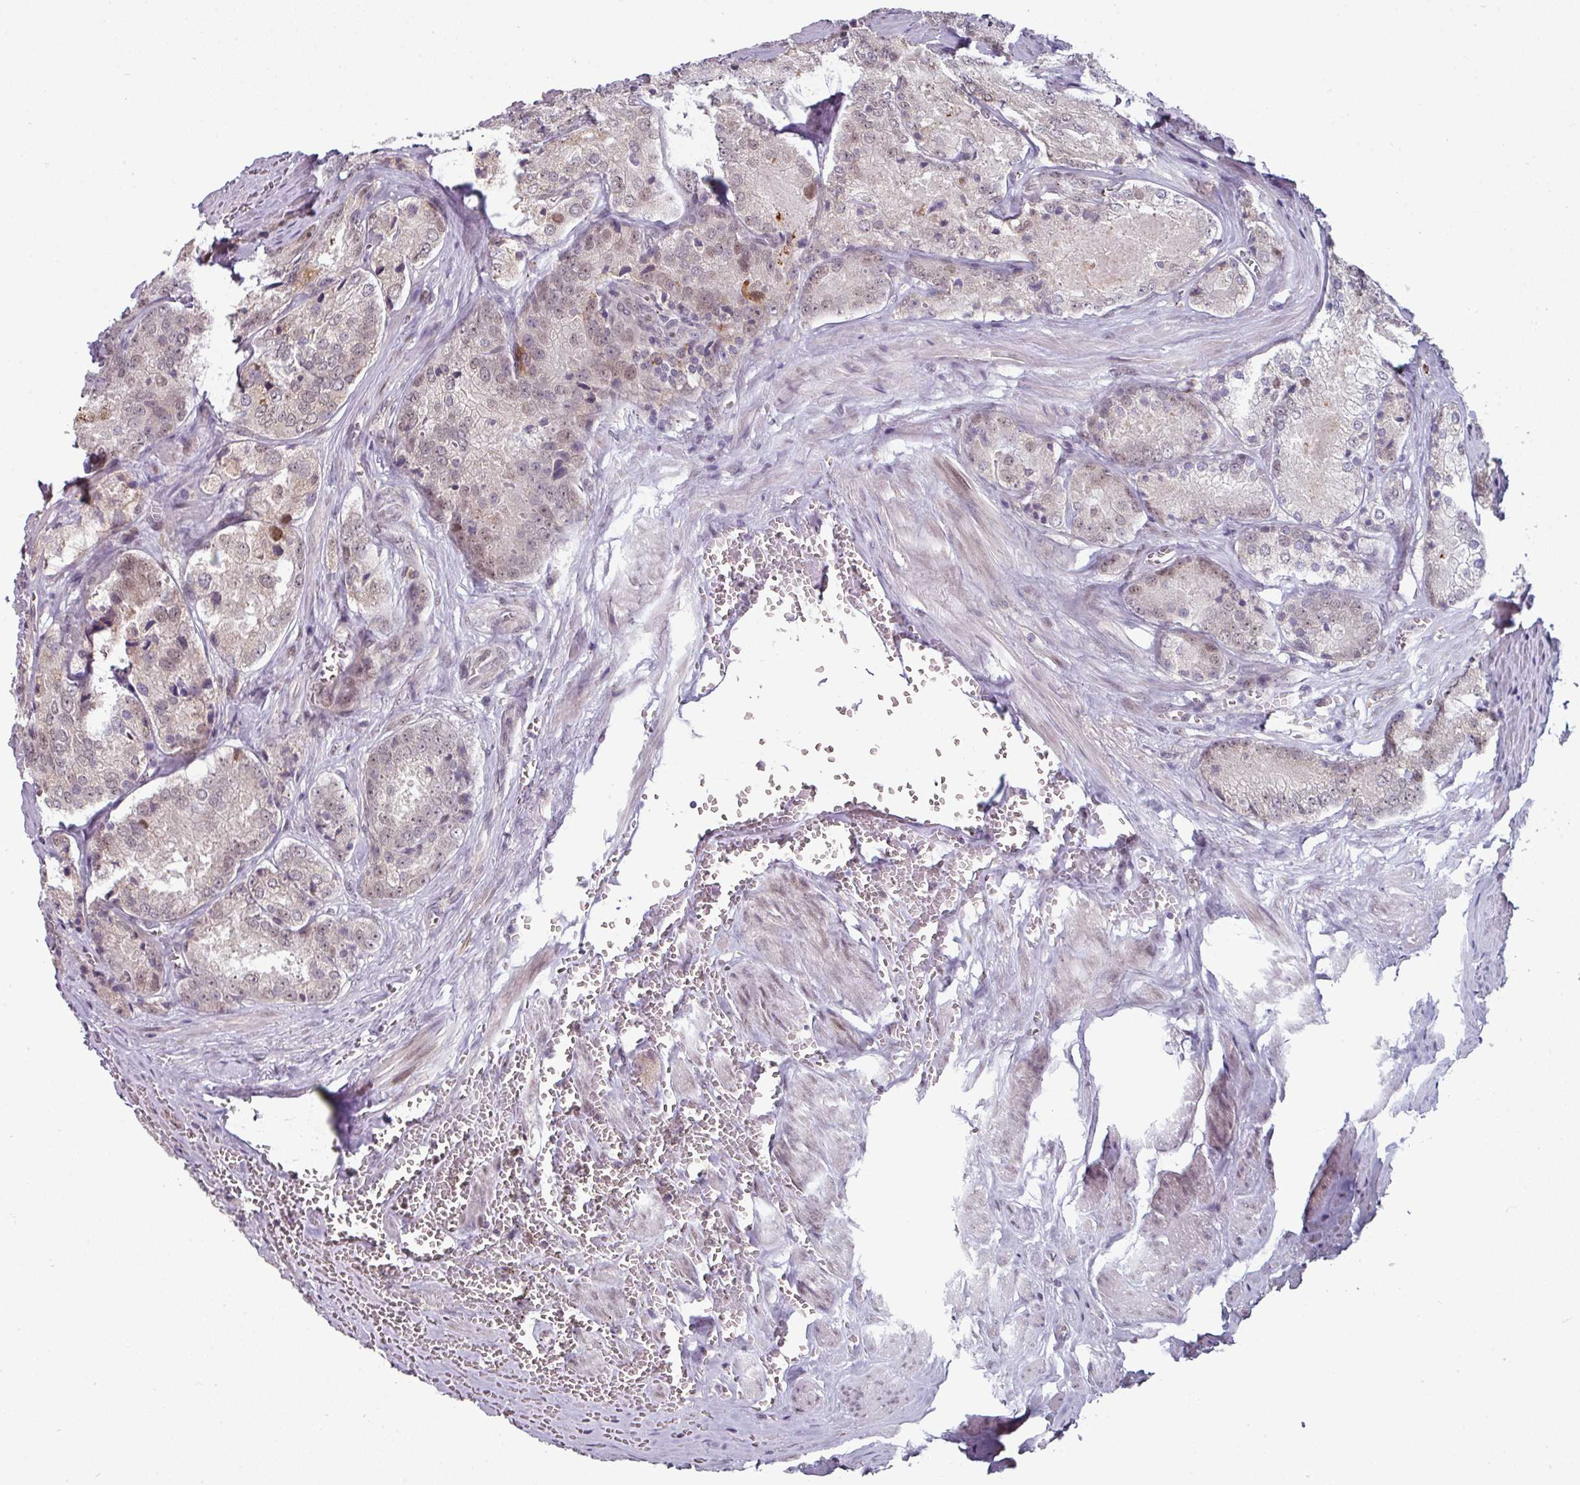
{"staining": {"intensity": "weak", "quantity": "<25%", "location": "cytoplasmic/membranous,nuclear"}, "tissue": "prostate cancer", "cell_type": "Tumor cells", "image_type": "cancer", "snomed": [{"axis": "morphology", "description": "Adenocarcinoma, Low grade"}, {"axis": "topography", "description": "Prostate"}], "caption": "Immunohistochemistry (IHC) of human adenocarcinoma (low-grade) (prostate) exhibits no positivity in tumor cells. (DAB immunohistochemistry visualized using brightfield microscopy, high magnification).", "gene": "SWSAP1", "patient": {"sex": "male", "age": 68}}